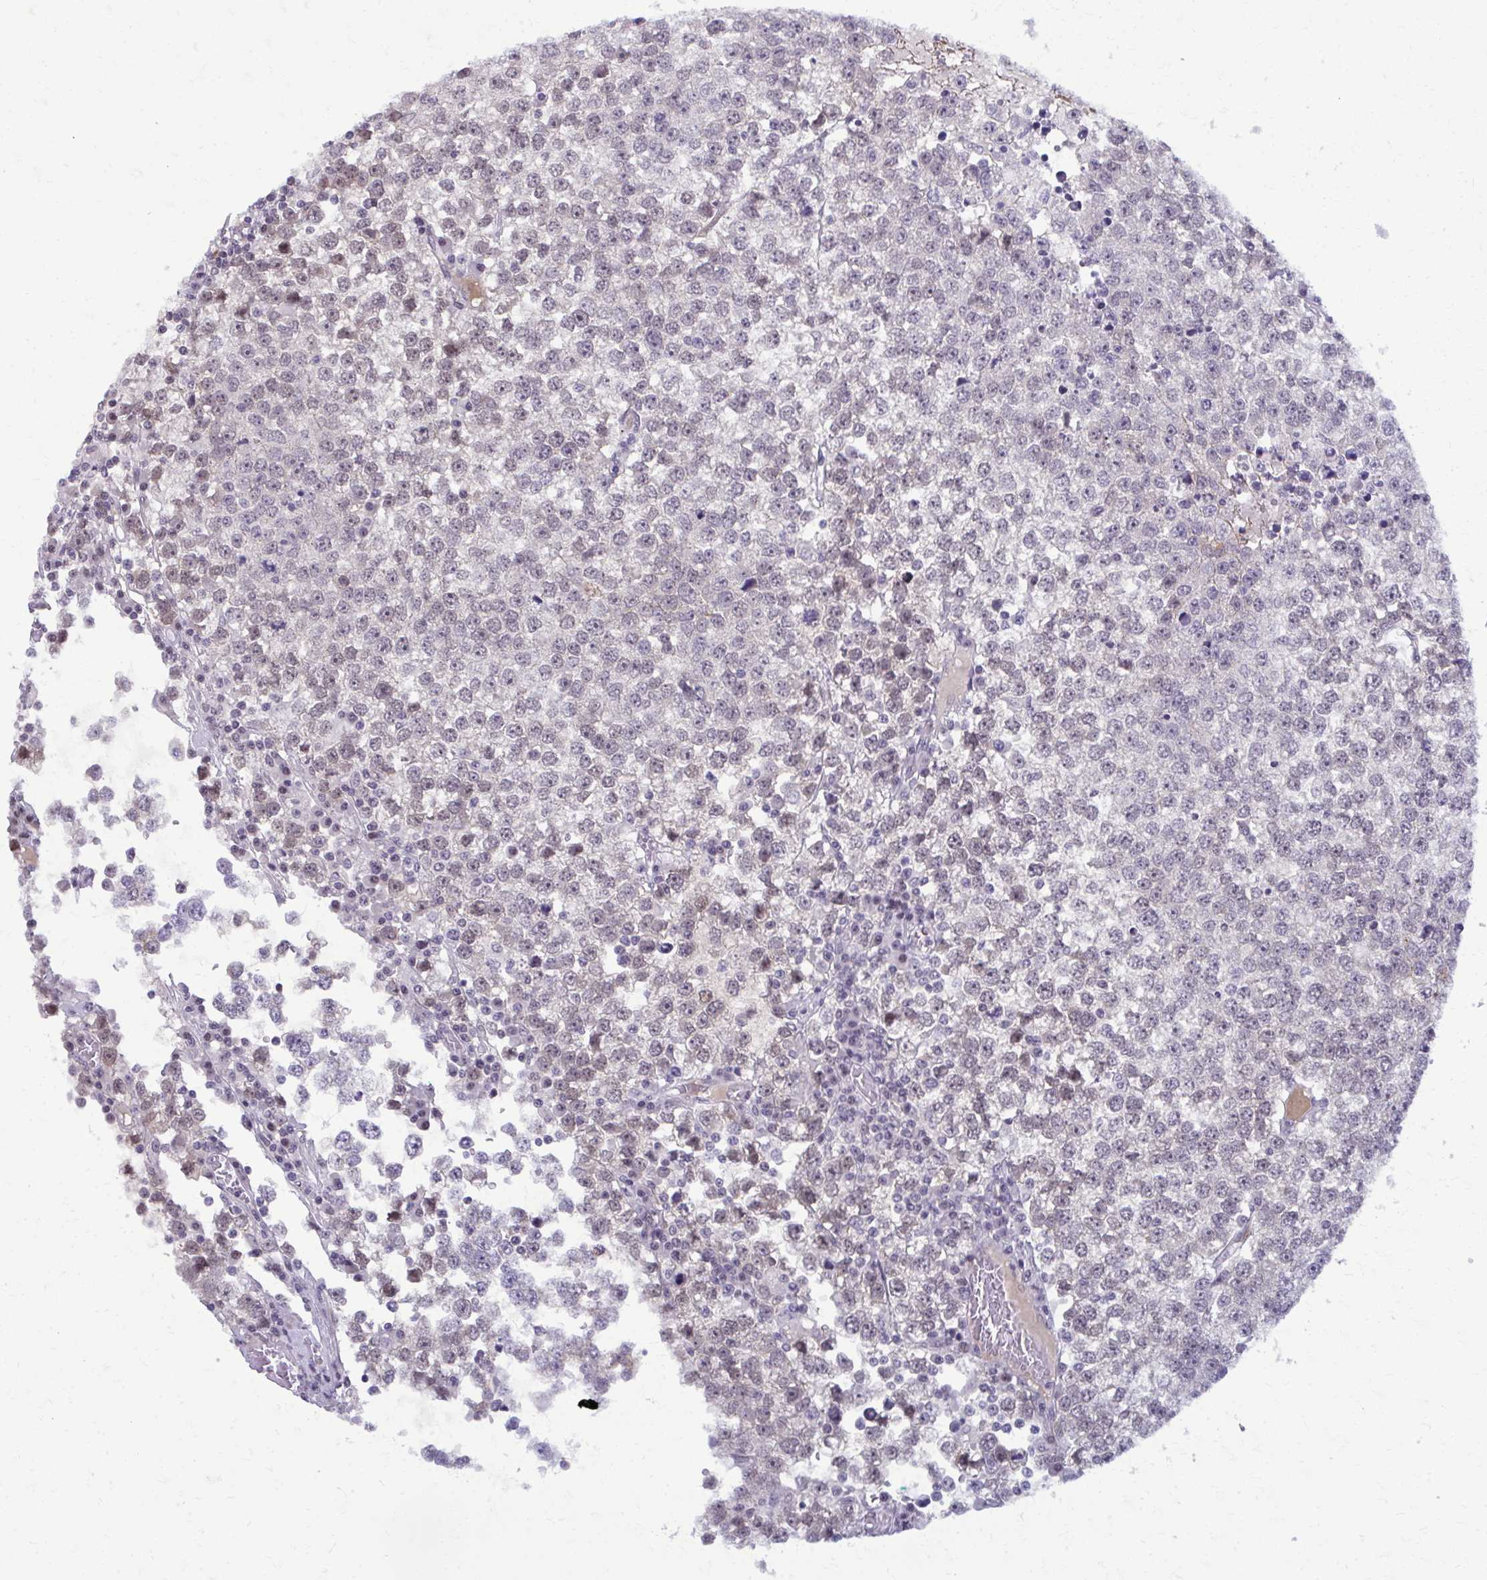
{"staining": {"intensity": "weak", "quantity": "<25%", "location": "nuclear"}, "tissue": "testis cancer", "cell_type": "Tumor cells", "image_type": "cancer", "snomed": [{"axis": "morphology", "description": "Seminoma, NOS"}, {"axis": "topography", "description": "Testis"}], "caption": "Immunohistochemistry of seminoma (testis) reveals no staining in tumor cells.", "gene": "MAF1", "patient": {"sex": "male", "age": 65}}